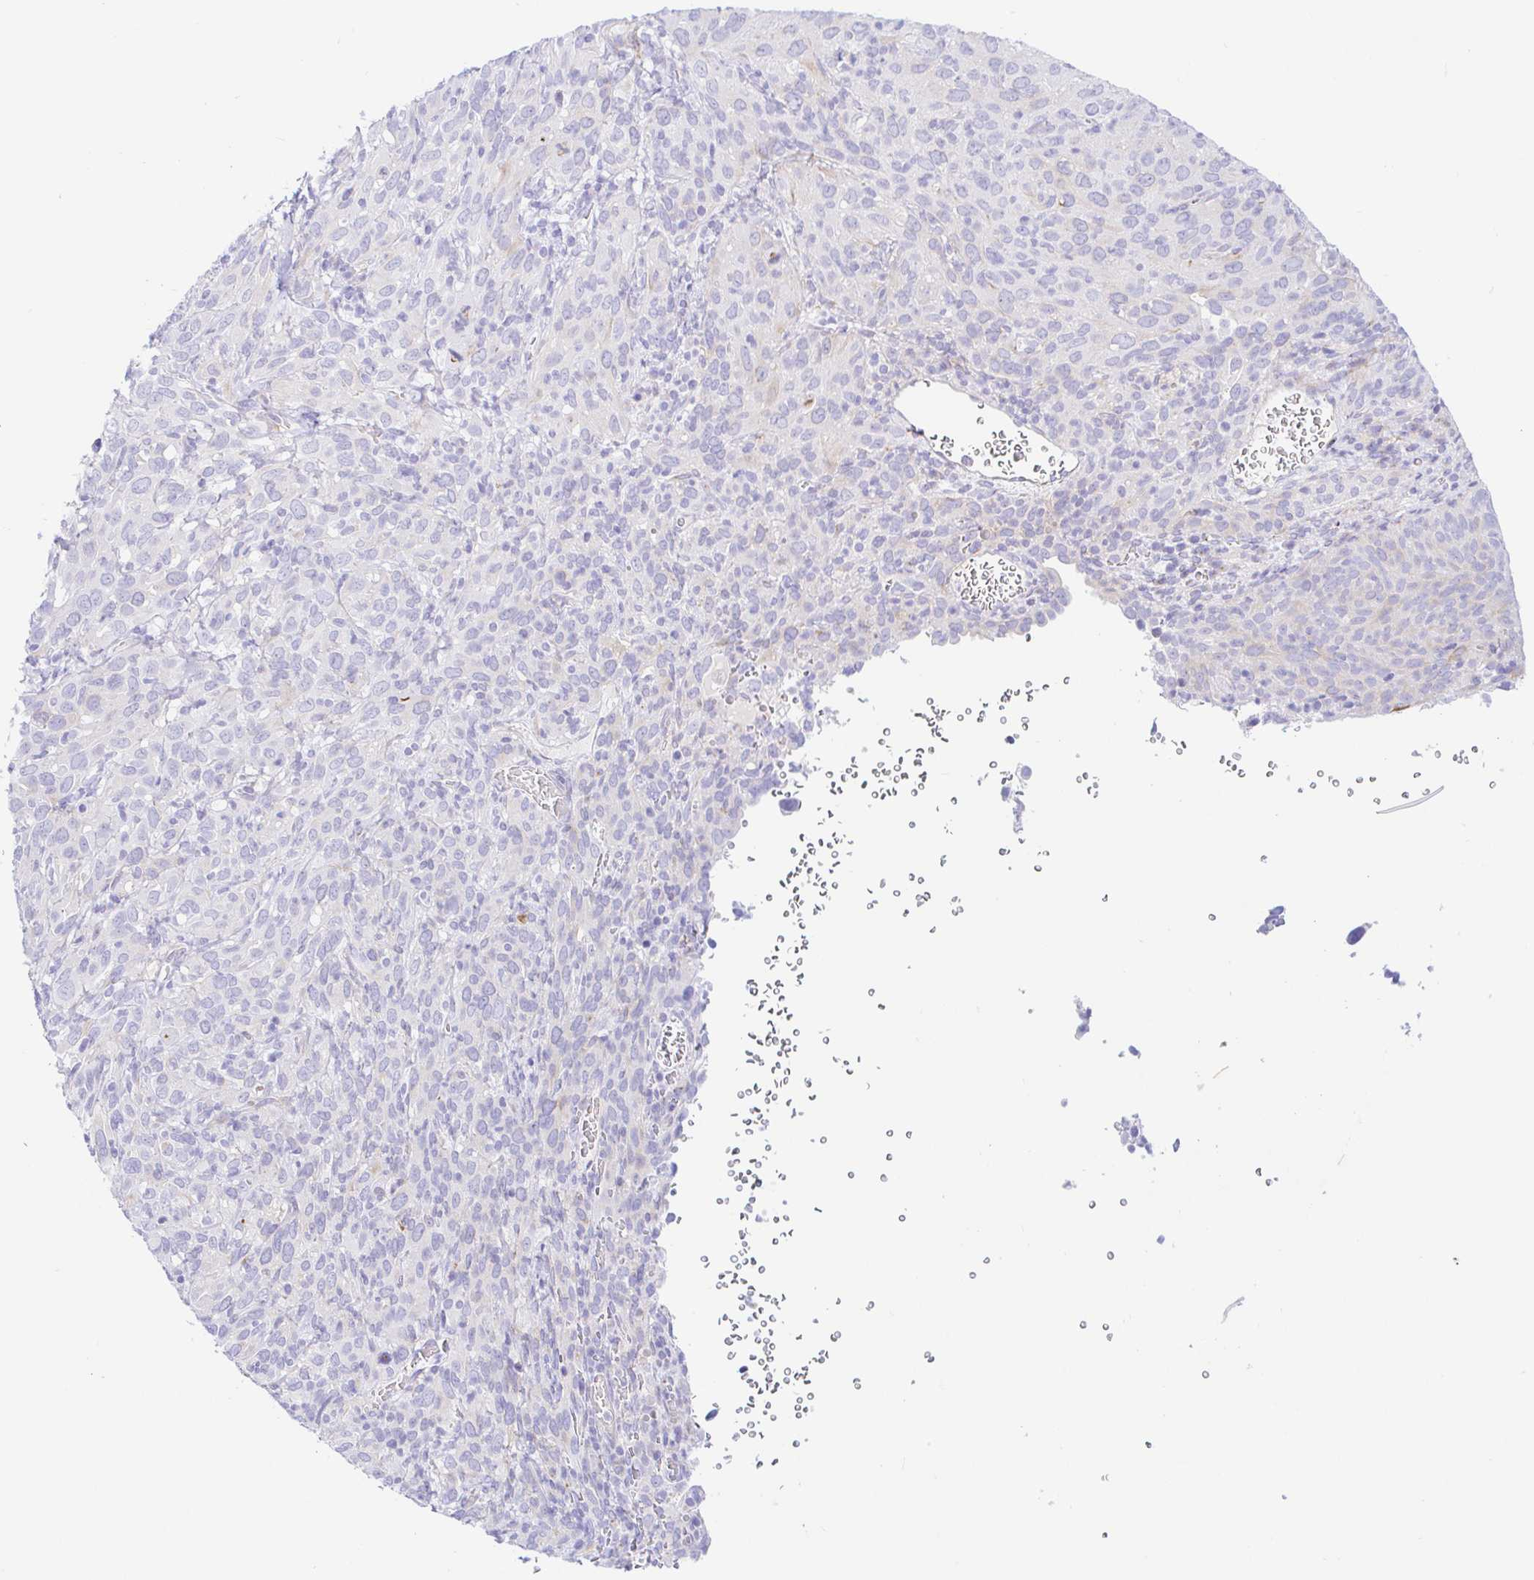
{"staining": {"intensity": "negative", "quantity": "none", "location": "none"}, "tissue": "cervical cancer", "cell_type": "Tumor cells", "image_type": "cancer", "snomed": [{"axis": "morphology", "description": "Normal tissue, NOS"}, {"axis": "morphology", "description": "Squamous cell carcinoma, NOS"}, {"axis": "topography", "description": "Cervix"}], "caption": "Cervical cancer was stained to show a protein in brown. There is no significant staining in tumor cells.", "gene": "PINLYP", "patient": {"sex": "female", "age": 51}}